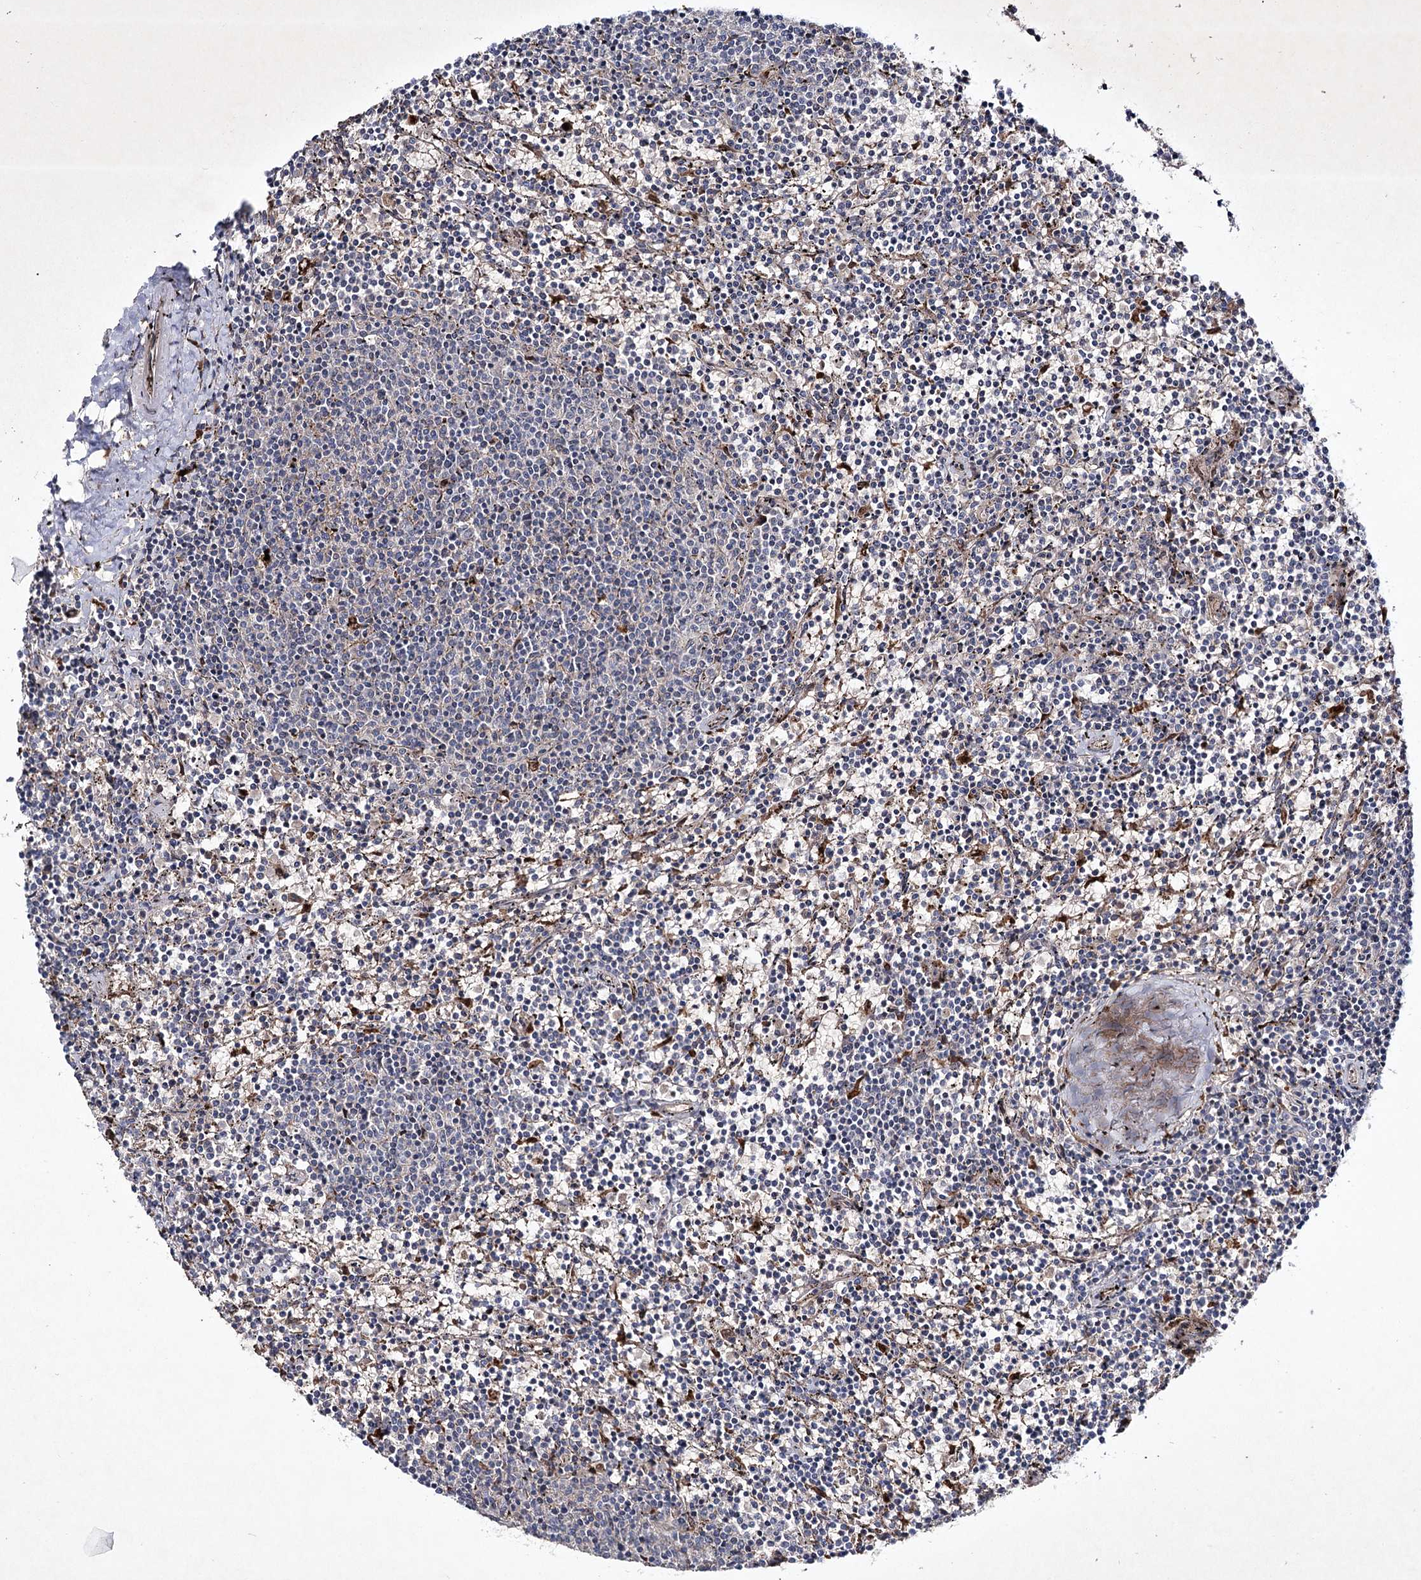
{"staining": {"intensity": "negative", "quantity": "none", "location": "none"}, "tissue": "lymphoma", "cell_type": "Tumor cells", "image_type": "cancer", "snomed": [{"axis": "morphology", "description": "Malignant lymphoma, non-Hodgkin's type, Low grade"}, {"axis": "topography", "description": "Spleen"}], "caption": "An immunohistochemistry image of lymphoma is shown. There is no staining in tumor cells of lymphoma. (DAB IHC visualized using brightfield microscopy, high magnification).", "gene": "ALG9", "patient": {"sex": "female", "age": 50}}